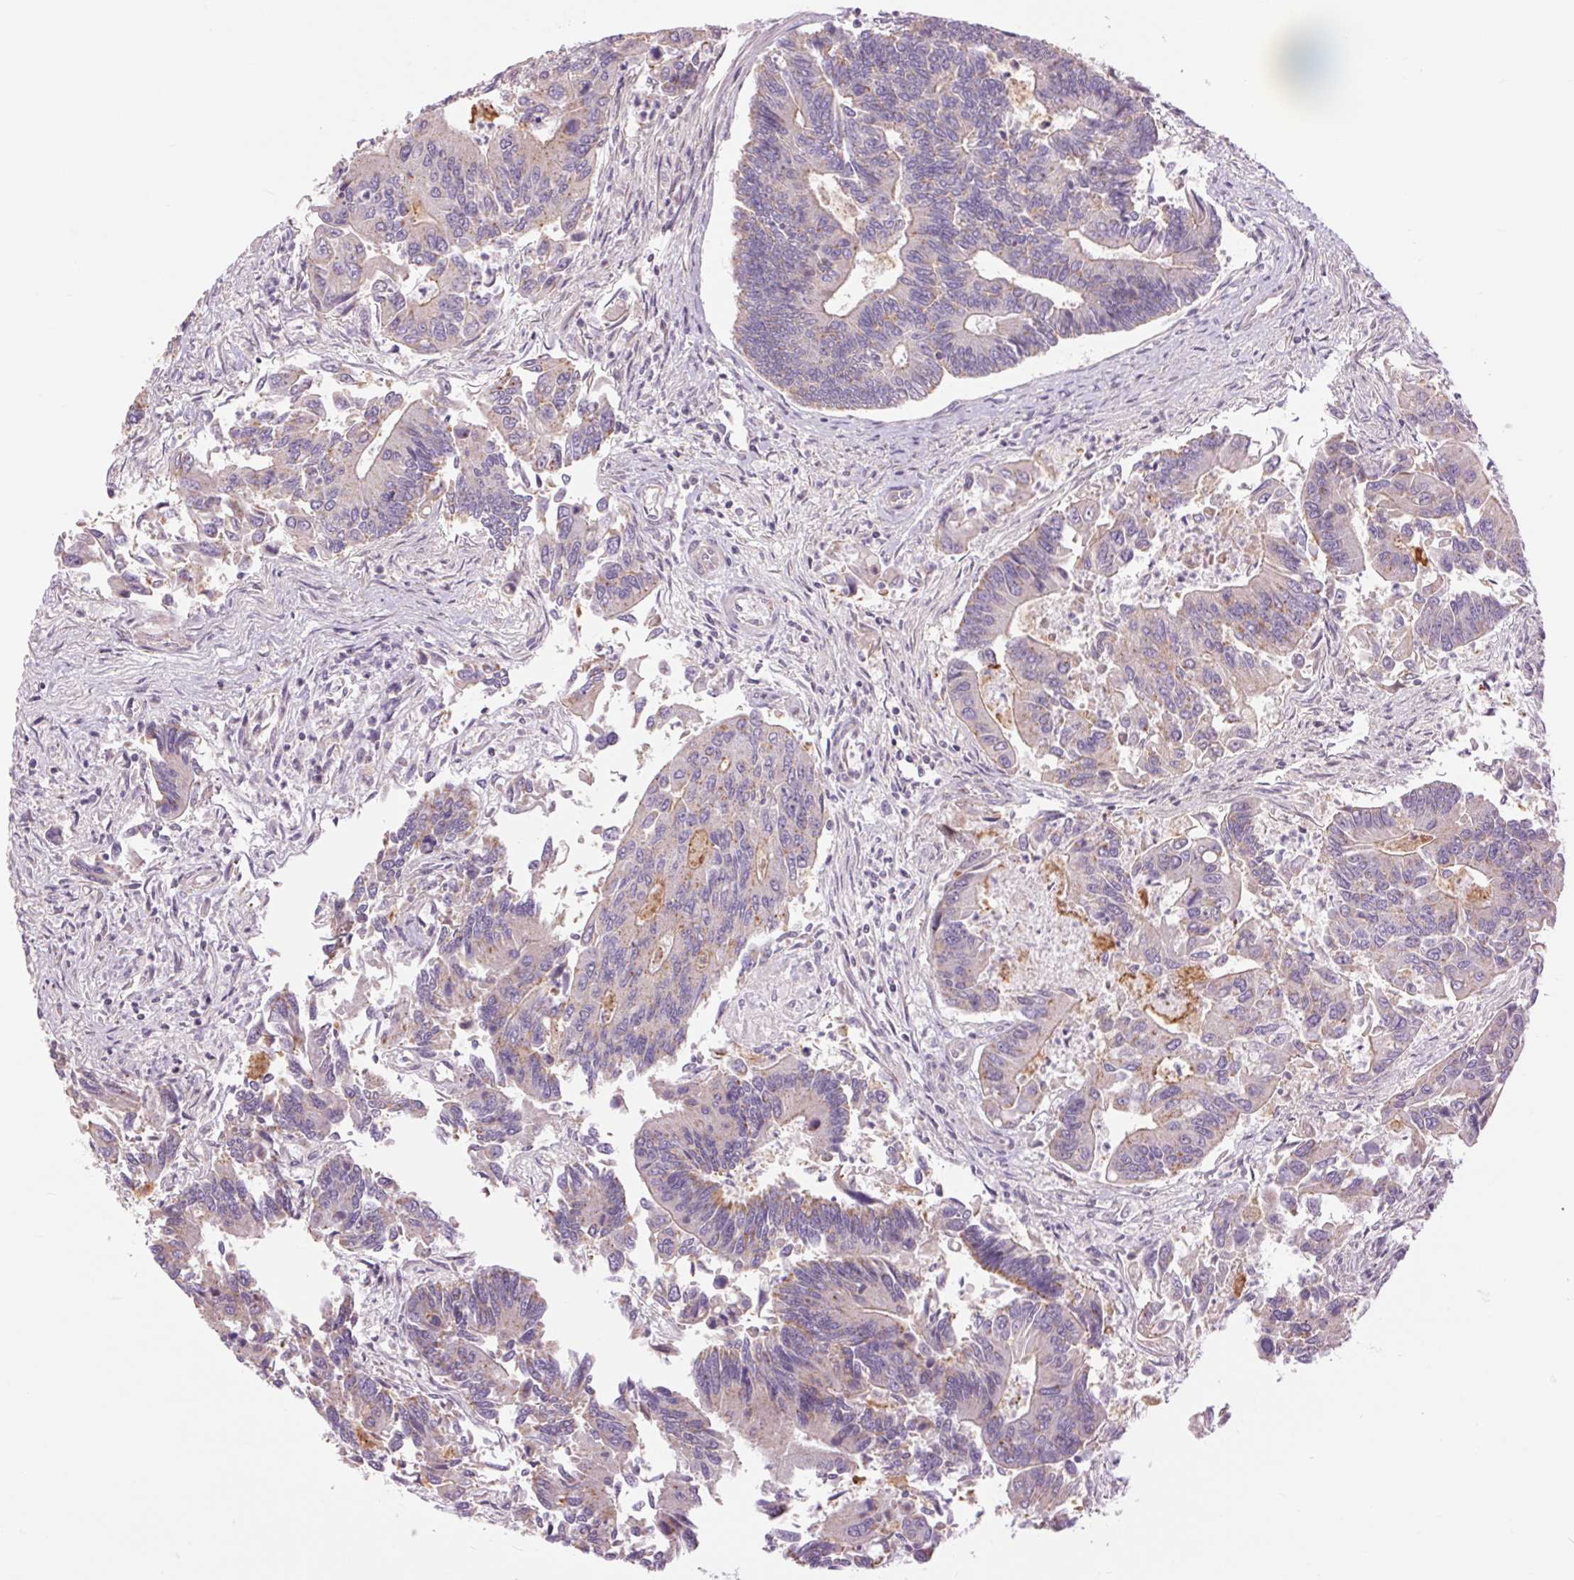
{"staining": {"intensity": "negative", "quantity": "none", "location": "none"}, "tissue": "colorectal cancer", "cell_type": "Tumor cells", "image_type": "cancer", "snomed": [{"axis": "morphology", "description": "Adenocarcinoma, NOS"}, {"axis": "topography", "description": "Colon"}], "caption": "Tumor cells are negative for protein expression in human colorectal adenocarcinoma.", "gene": "CTNNA3", "patient": {"sex": "female", "age": 67}}